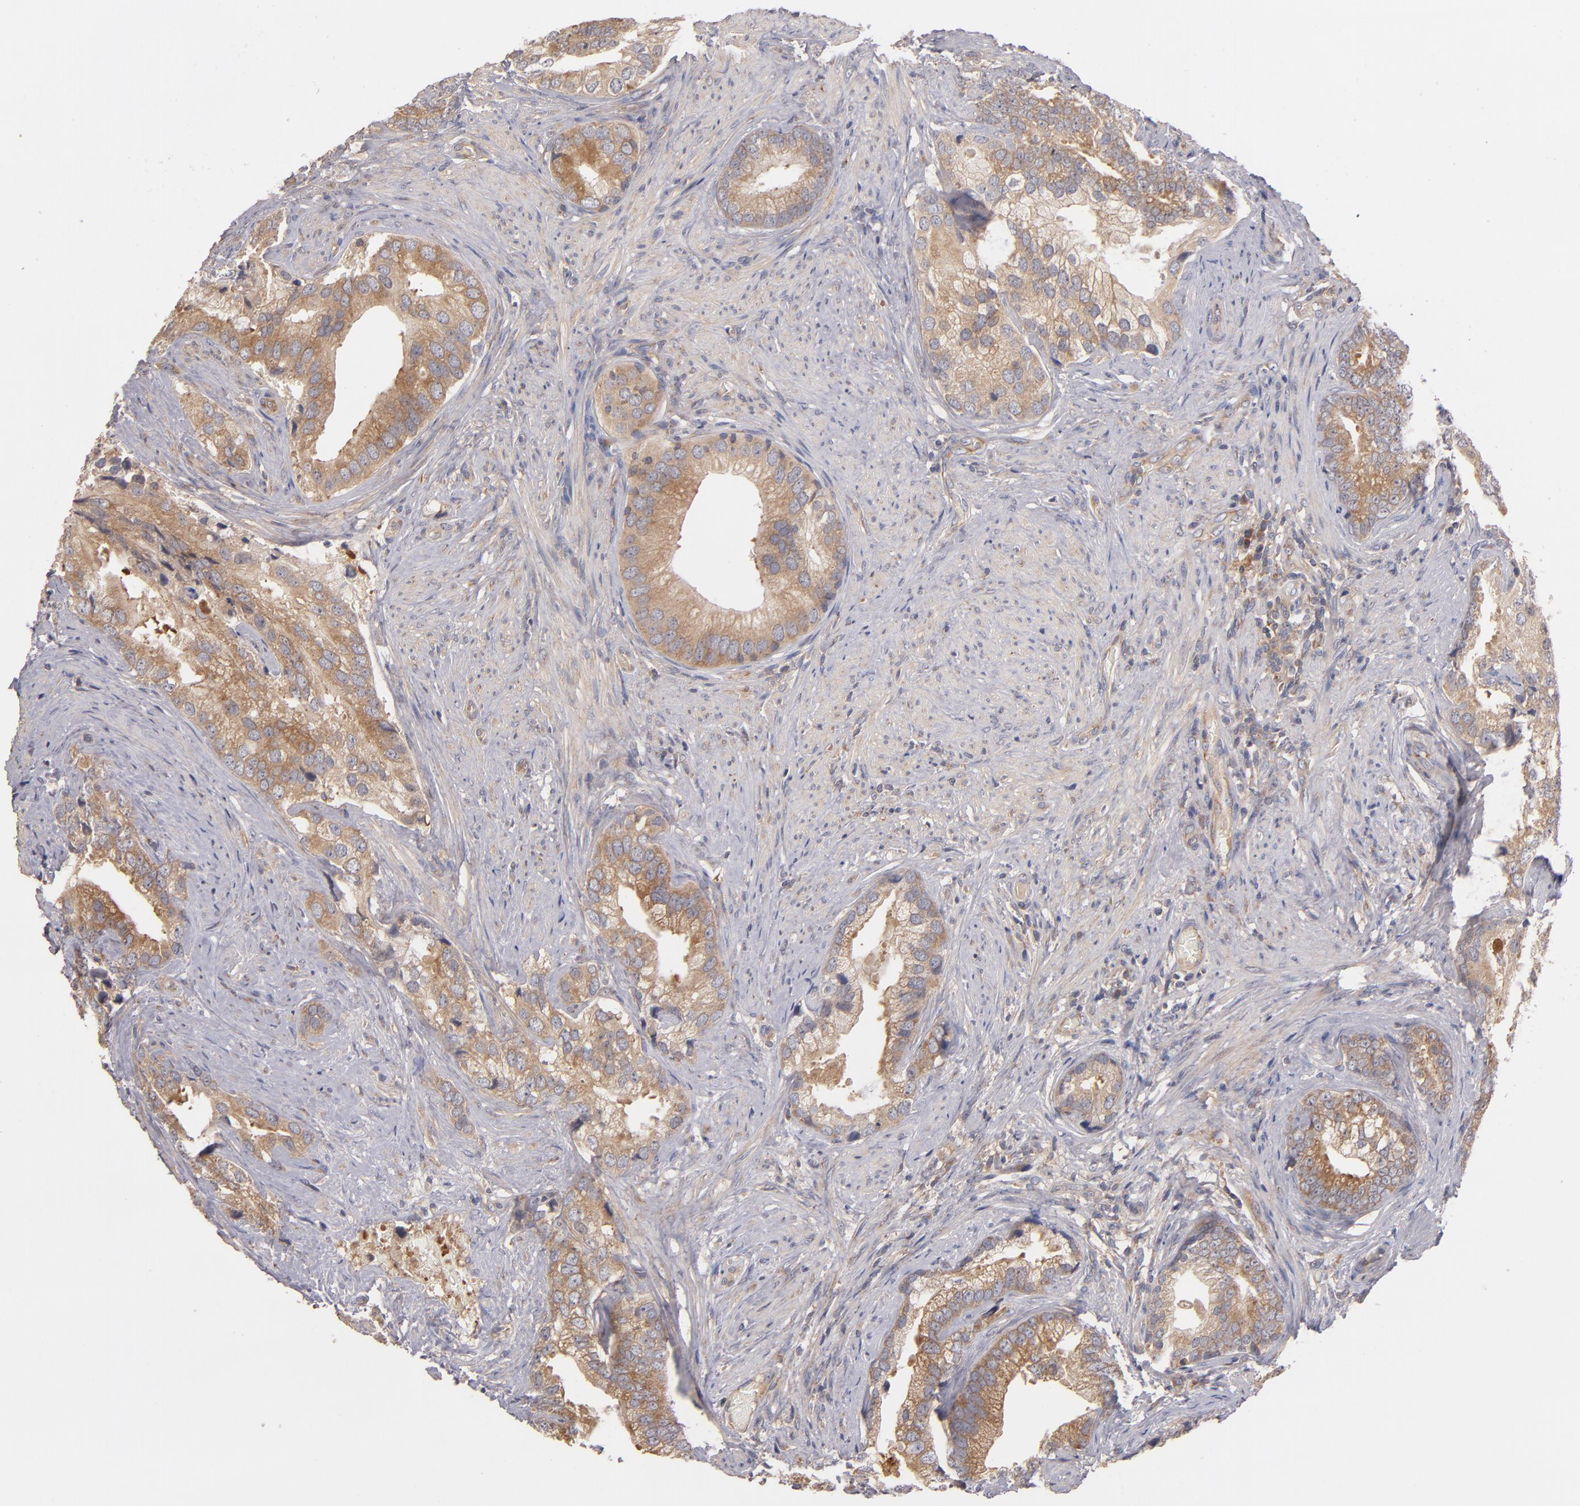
{"staining": {"intensity": "moderate", "quantity": ">75%", "location": "cytoplasmic/membranous"}, "tissue": "prostate cancer", "cell_type": "Tumor cells", "image_type": "cancer", "snomed": [{"axis": "morphology", "description": "Adenocarcinoma, Low grade"}, {"axis": "topography", "description": "Prostate"}], "caption": "Immunohistochemistry photomicrograph of human low-grade adenocarcinoma (prostate) stained for a protein (brown), which displays medium levels of moderate cytoplasmic/membranous expression in approximately >75% of tumor cells.", "gene": "UPF3B", "patient": {"sex": "male", "age": 71}}